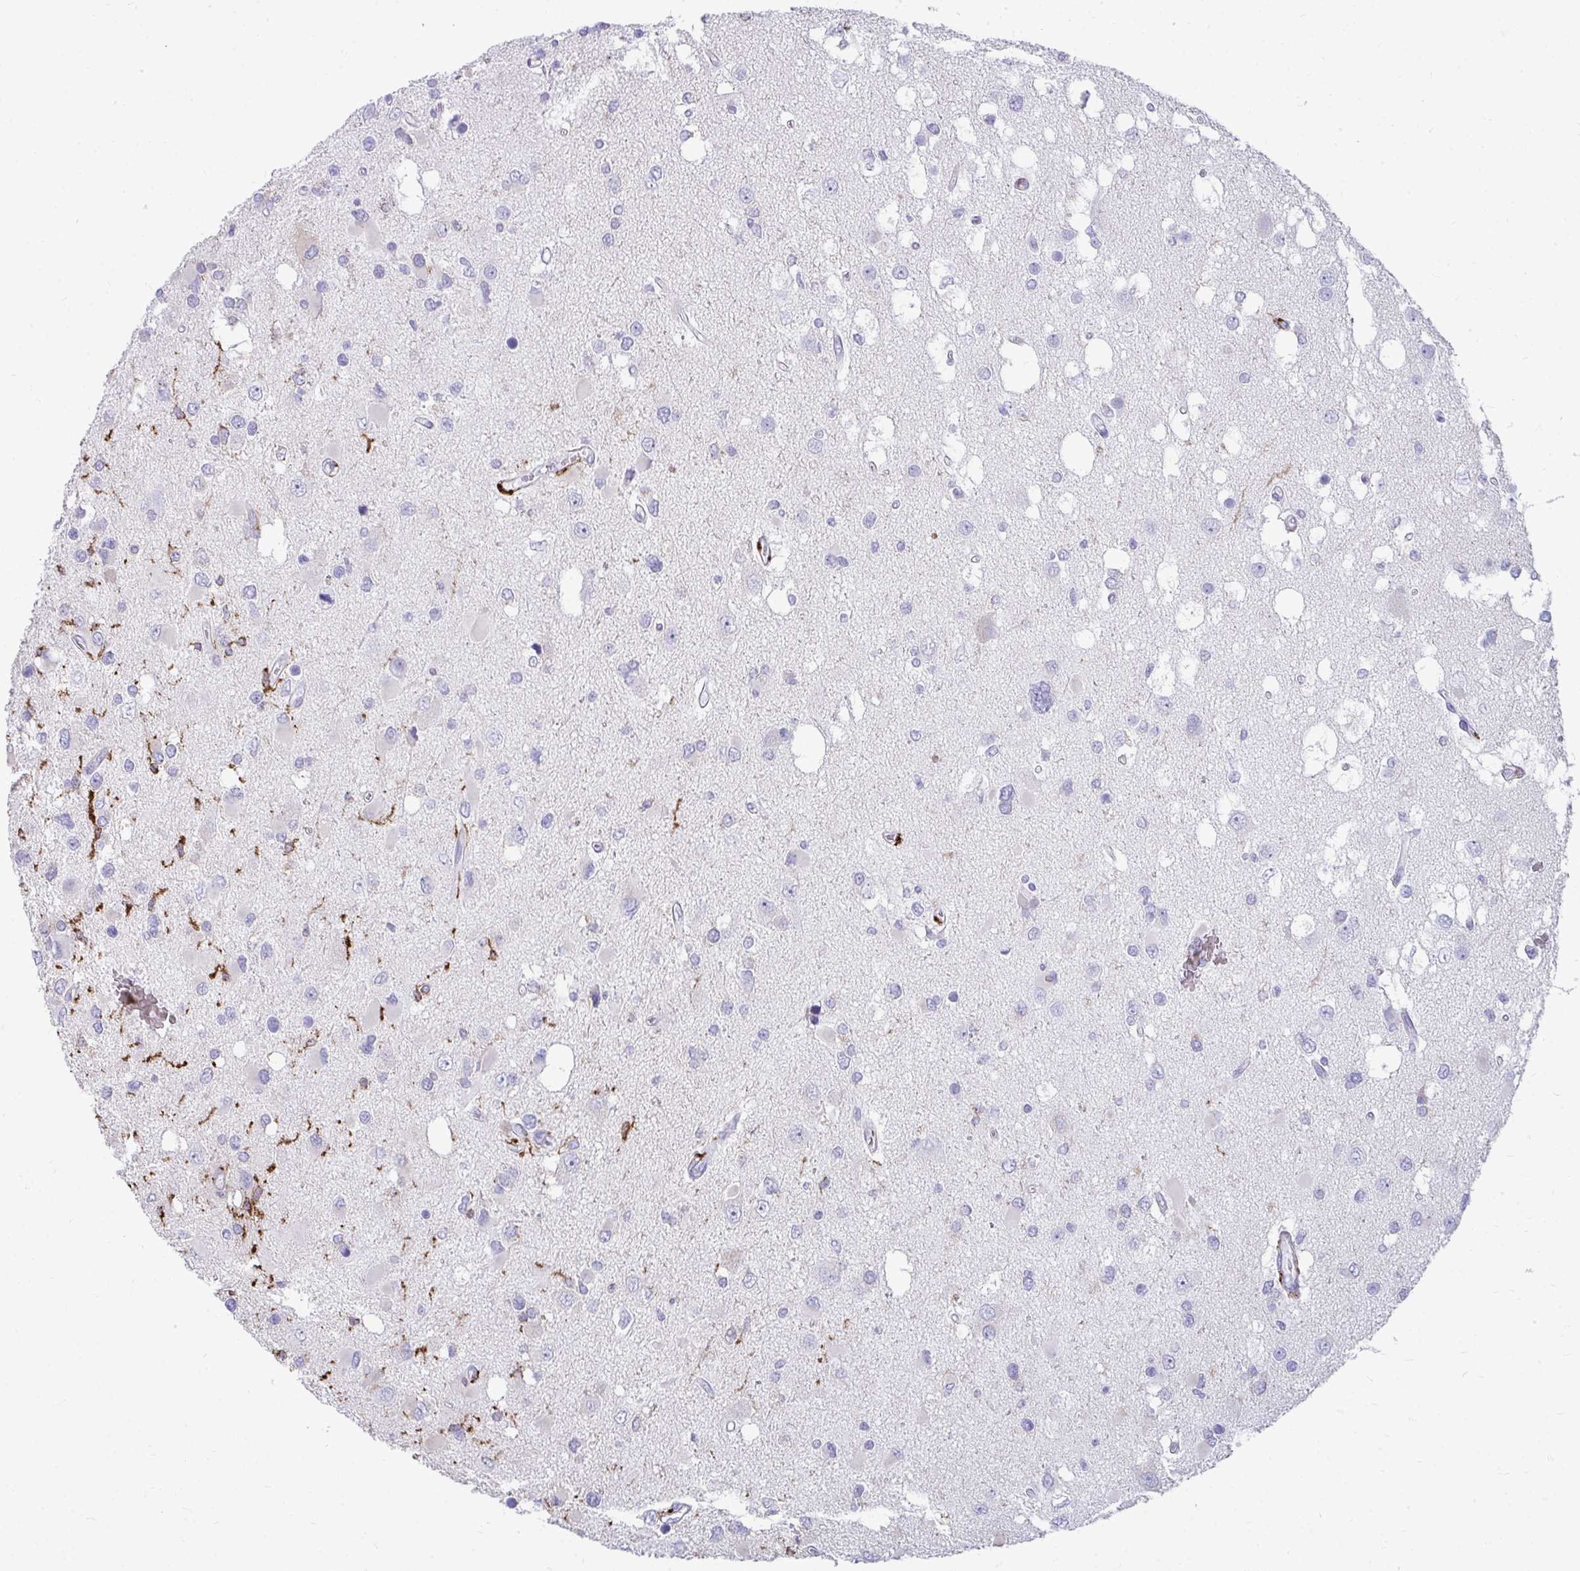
{"staining": {"intensity": "negative", "quantity": "none", "location": "none"}, "tissue": "glioma", "cell_type": "Tumor cells", "image_type": "cancer", "snomed": [{"axis": "morphology", "description": "Glioma, malignant, High grade"}, {"axis": "topography", "description": "Brain"}], "caption": "This is an IHC micrograph of human glioma. There is no staining in tumor cells.", "gene": "CD163", "patient": {"sex": "male", "age": 53}}